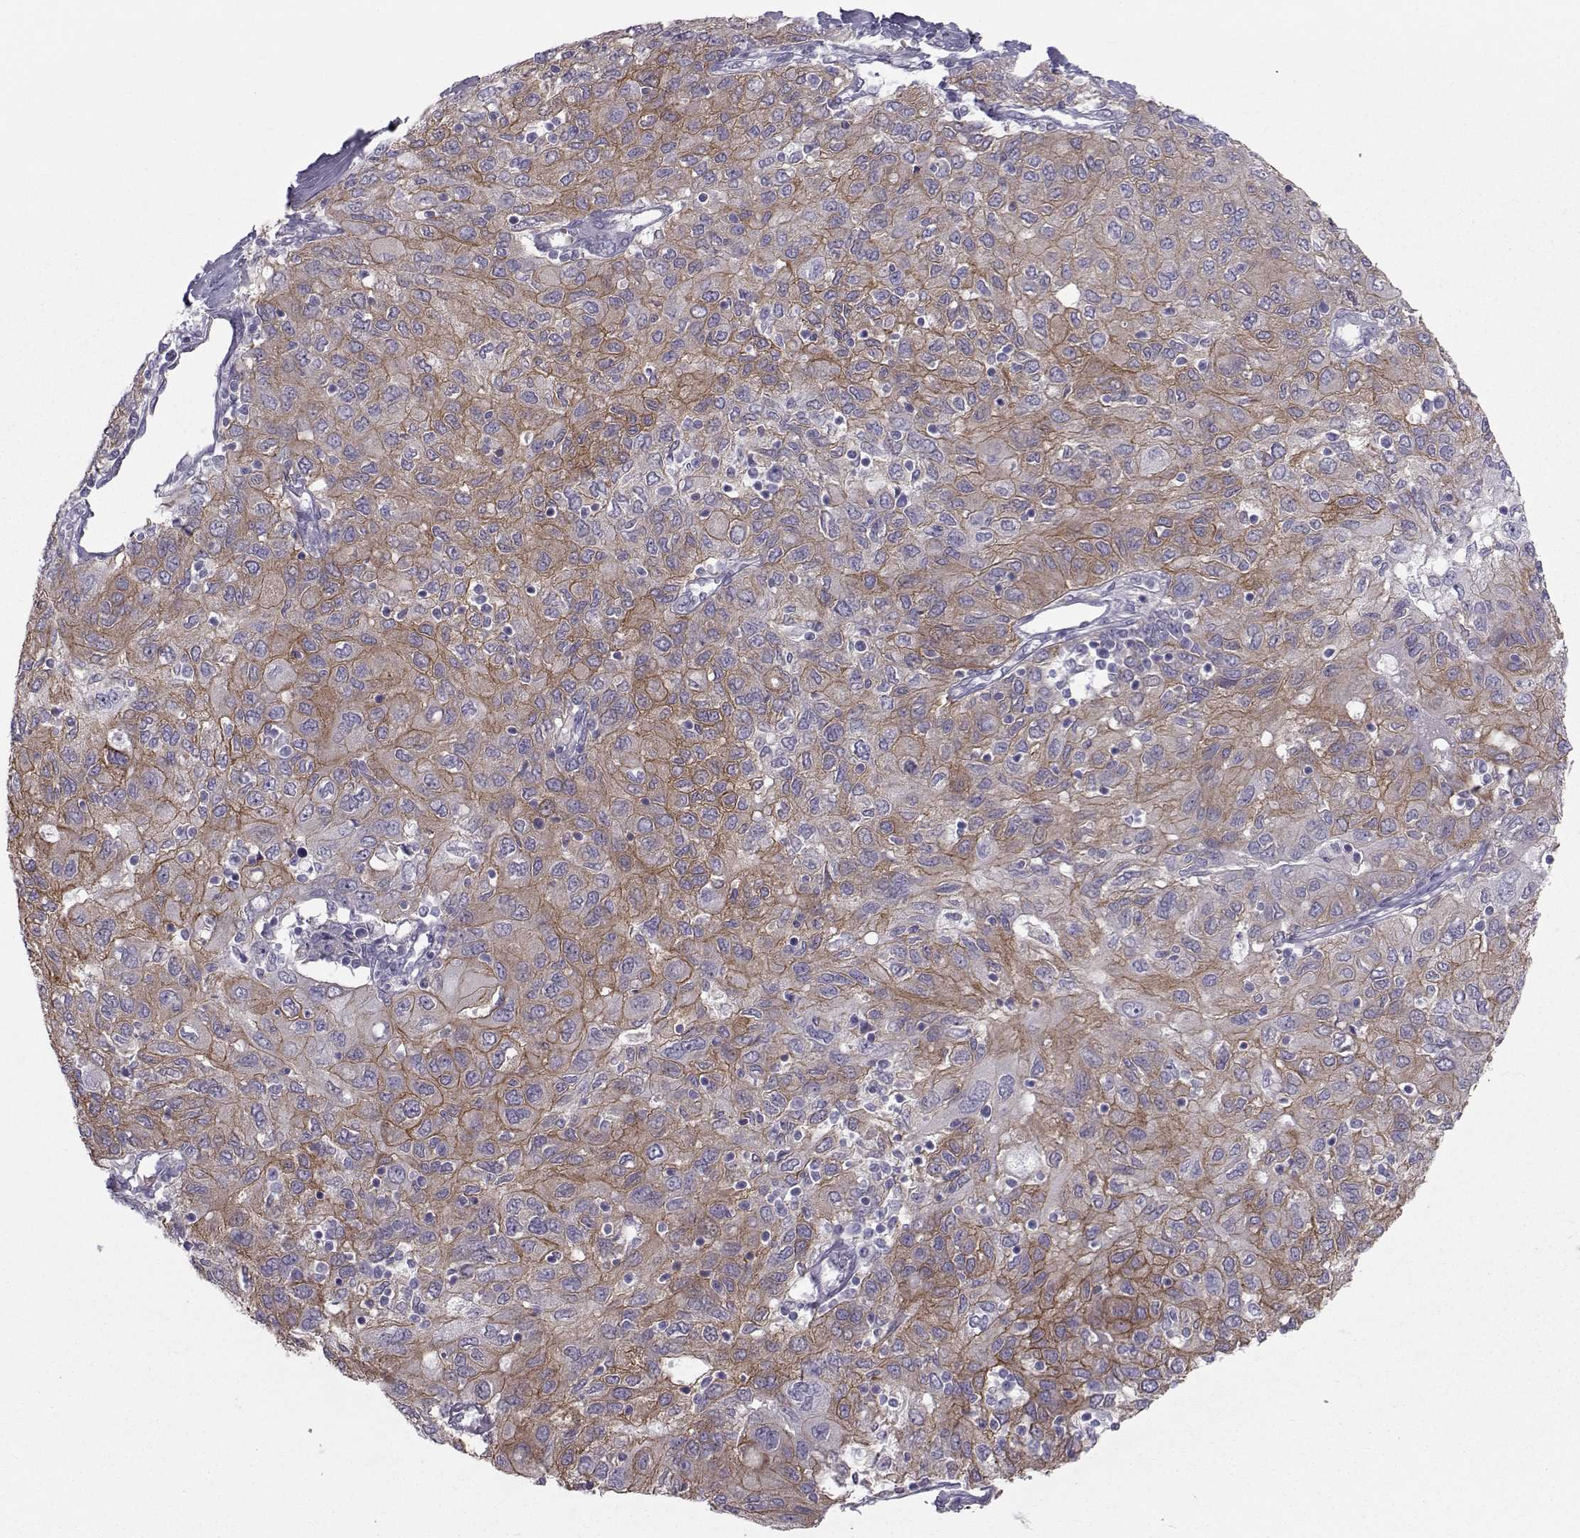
{"staining": {"intensity": "strong", "quantity": "25%-75%", "location": "cytoplasmic/membranous"}, "tissue": "ovarian cancer", "cell_type": "Tumor cells", "image_type": "cancer", "snomed": [{"axis": "morphology", "description": "Carcinoma, endometroid"}, {"axis": "topography", "description": "Ovary"}], "caption": "Immunohistochemistry of human ovarian cancer (endometroid carcinoma) displays high levels of strong cytoplasmic/membranous positivity in approximately 25%-75% of tumor cells.", "gene": "GARIN3", "patient": {"sex": "female", "age": 50}}